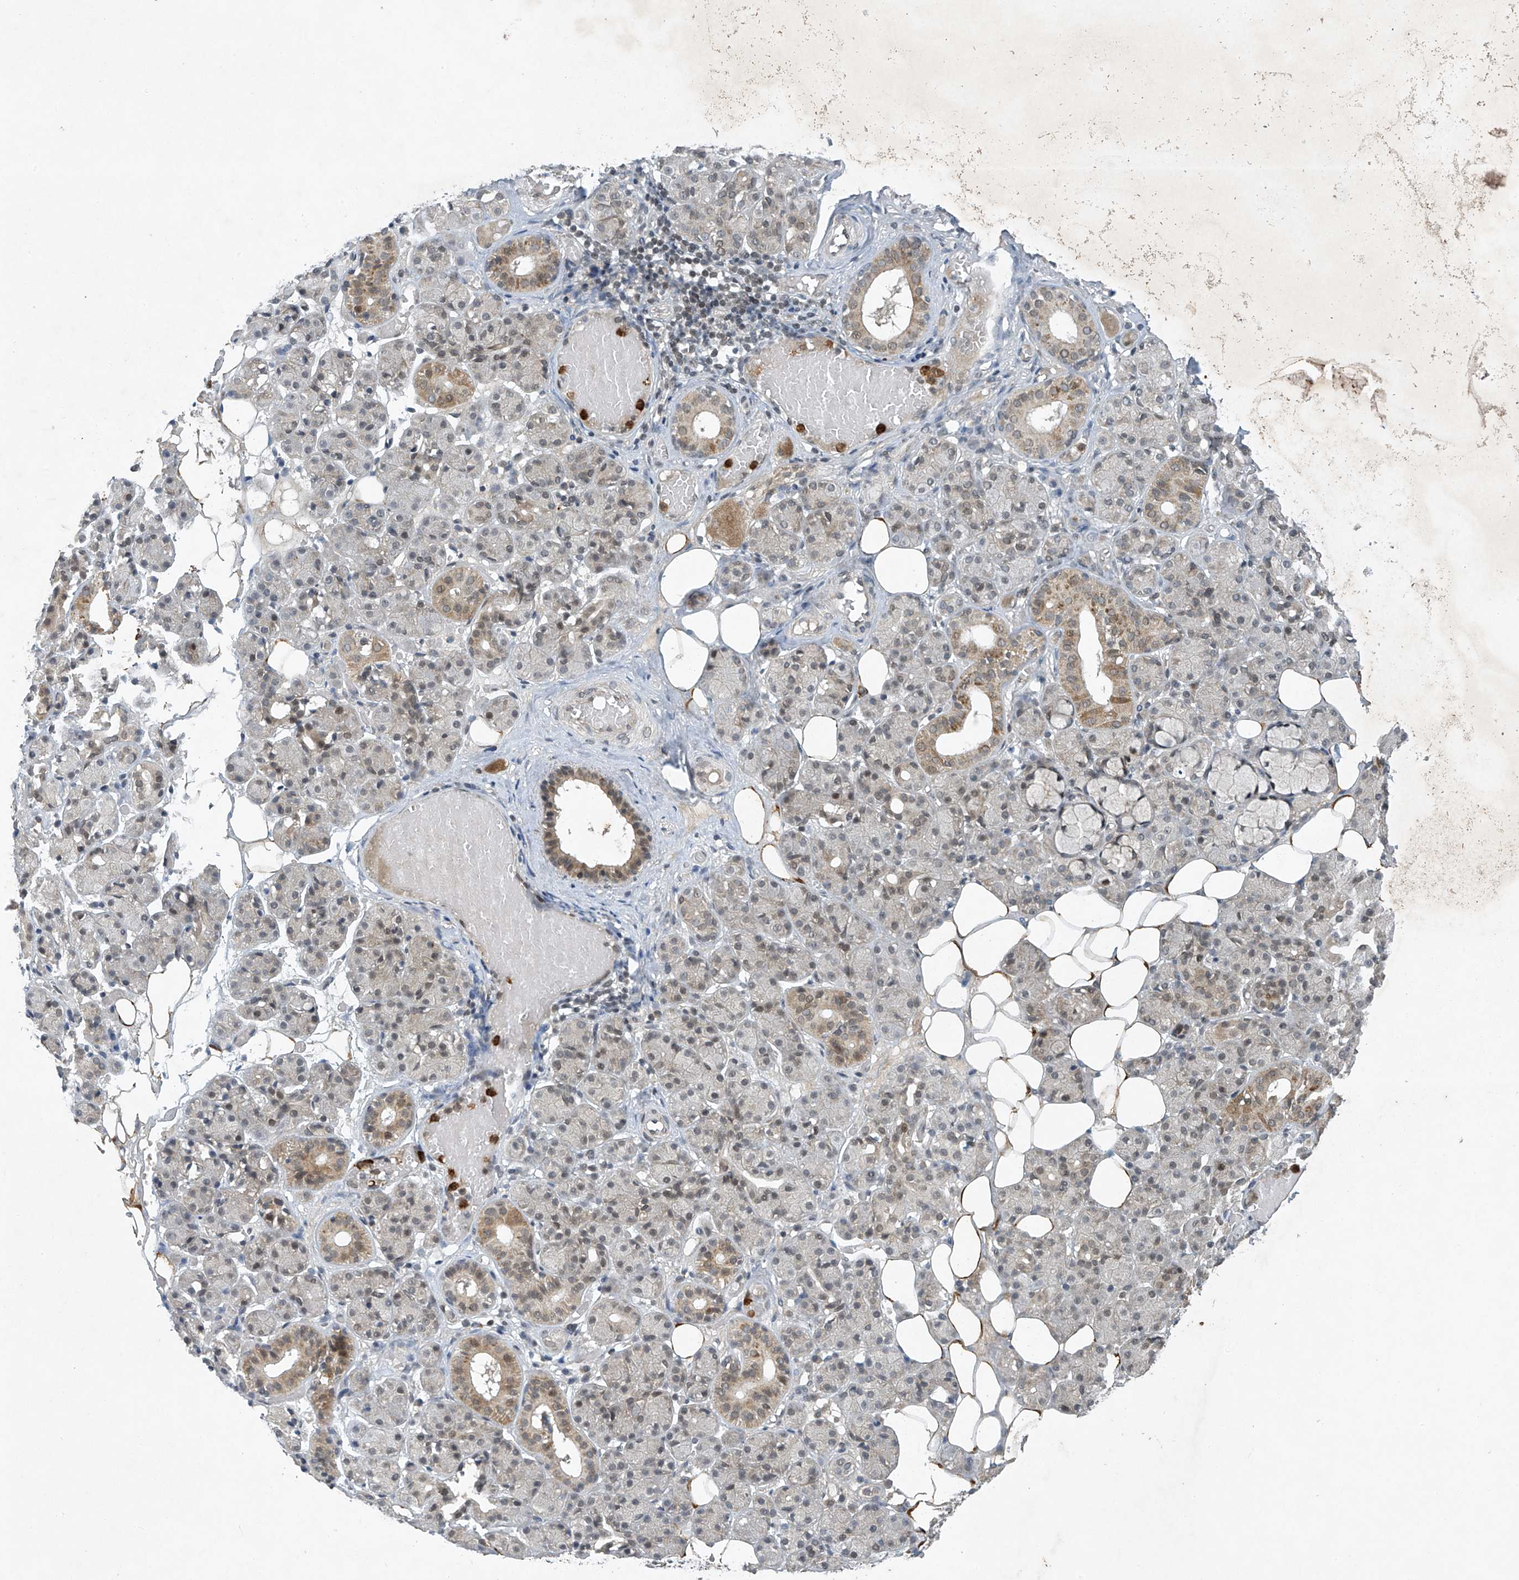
{"staining": {"intensity": "moderate", "quantity": "<25%", "location": "cytoplasmic/membranous,nuclear"}, "tissue": "salivary gland", "cell_type": "Glandular cells", "image_type": "normal", "snomed": [{"axis": "morphology", "description": "Normal tissue, NOS"}, {"axis": "topography", "description": "Salivary gland"}], "caption": "A low amount of moderate cytoplasmic/membranous,nuclear positivity is present in approximately <25% of glandular cells in unremarkable salivary gland. The staining is performed using DAB (3,3'-diaminobenzidine) brown chromogen to label protein expression. The nuclei are counter-stained blue using hematoxylin.", "gene": "TAF8", "patient": {"sex": "male", "age": 63}}